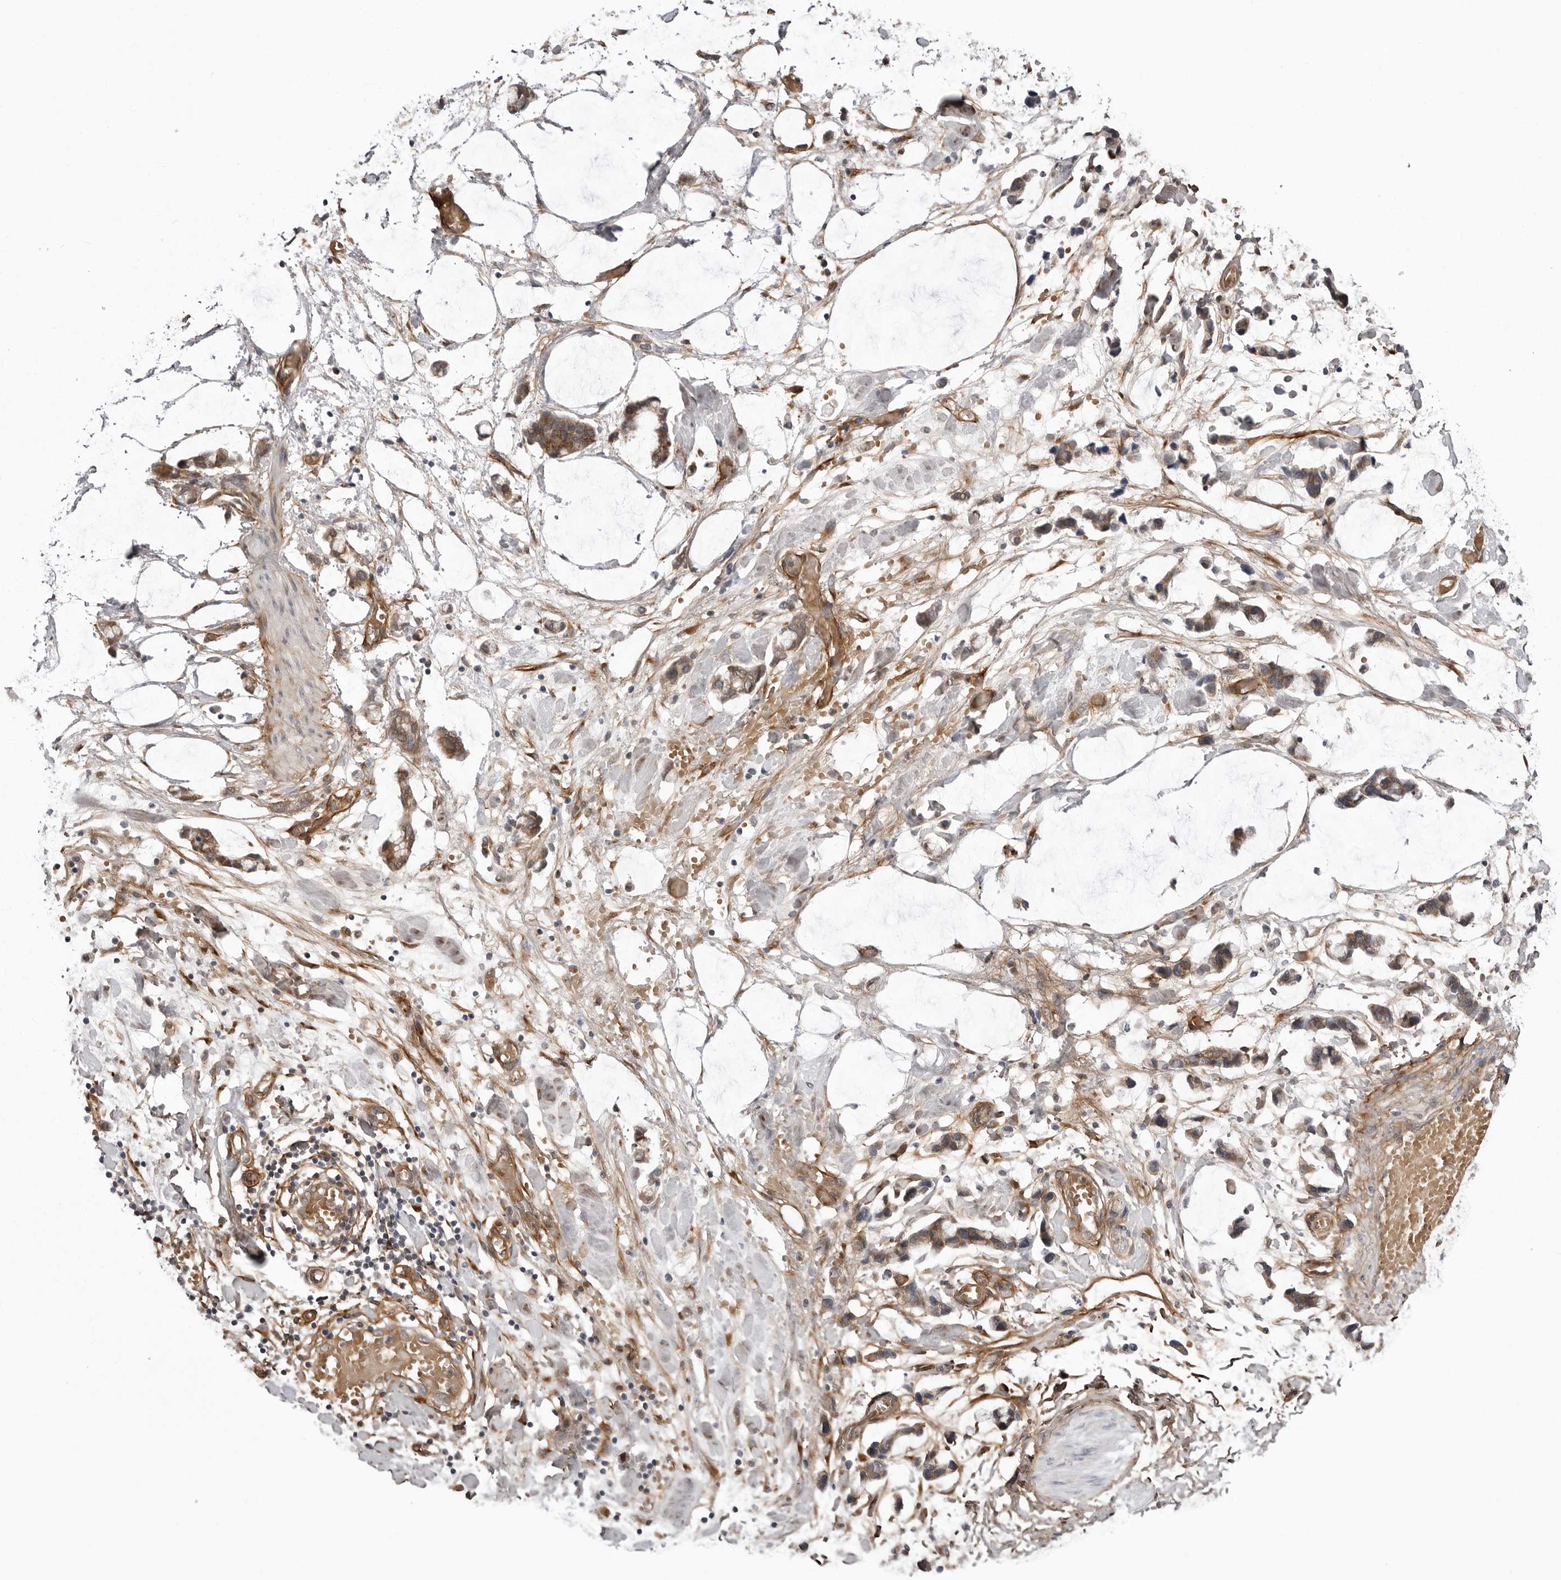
{"staining": {"intensity": "weak", "quantity": "25%-75%", "location": "cytoplasmic/membranous"}, "tissue": "adipose tissue", "cell_type": "Adipocytes", "image_type": "normal", "snomed": [{"axis": "morphology", "description": "Normal tissue, NOS"}, {"axis": "morphology", "description": "Adenocarcinoma, NOS"}, {"axis": "topography", "description": "Colon"}, {"axis": "topography", "description": "Peripheral nerve tissue"}], "caption": "A photomicrograph of adipose tissue stained for a protein displays weak cytoplasmic/membranous brown staining in adipocytes. (IHC, brightfield microscopy, high magnification).", "gene": "ARL5A", "patient": {"sex": "male", "age": 14}}